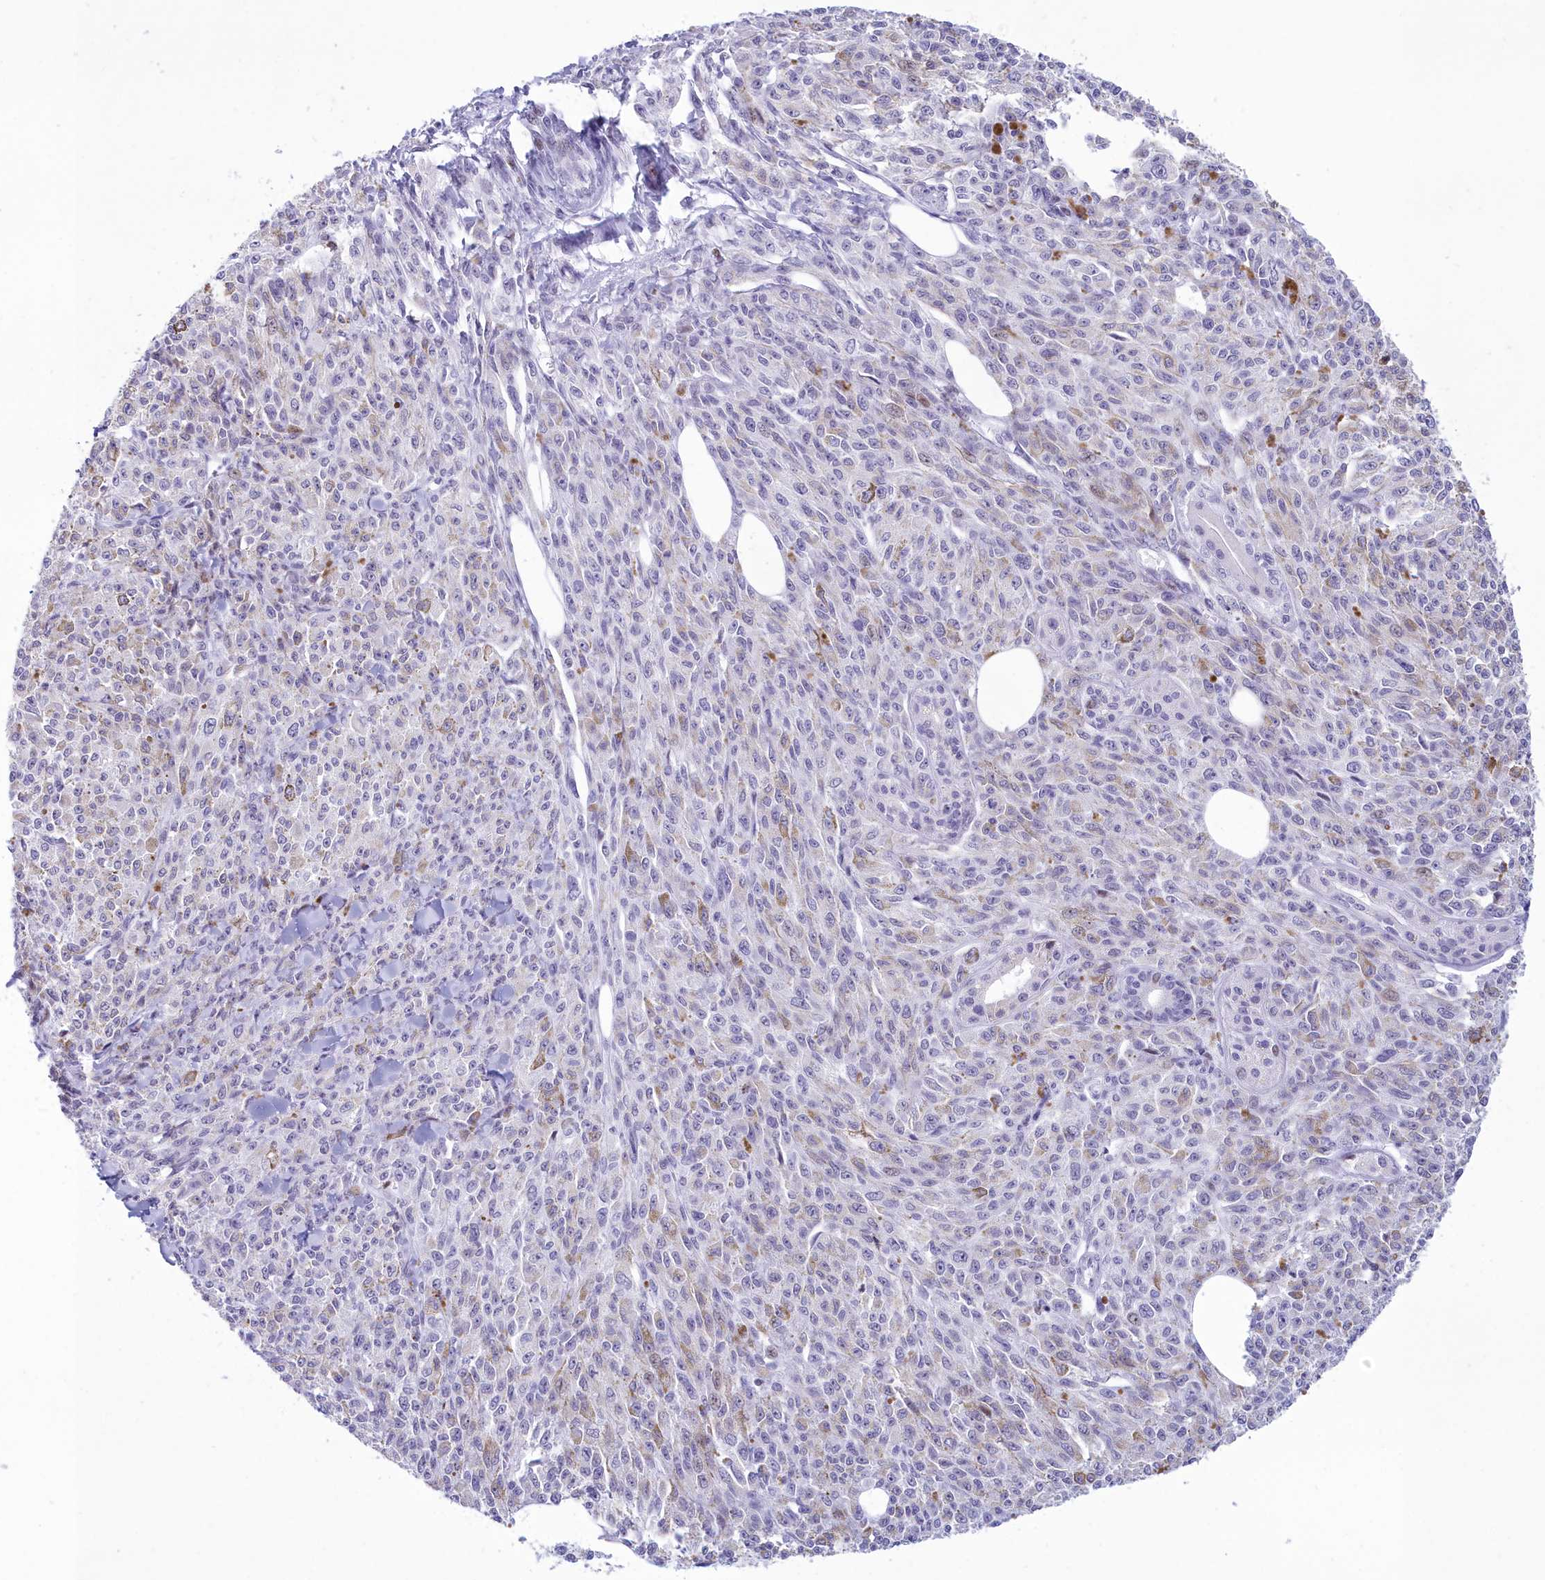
{"staining": {"intensity": "moderate", "quantity": "<25%", "location": "cytoplasmic/membranous"}, "tissue": "melanoma", "cell_type": "Tumor cells", "image_type": "cancer", "snomed": [{"axis": "morphology", "description": "Malignant melanoma, NOS"}, {"axis": "topography", "description": "Skin"}], "caption": "The immunohistochemical stain highlights moderate cytoplasmic/membranous staining in tumor cells of malignant melanoma tissue.", "gene": "SNX20", "patient": {"sex": "female", "age": 52}}